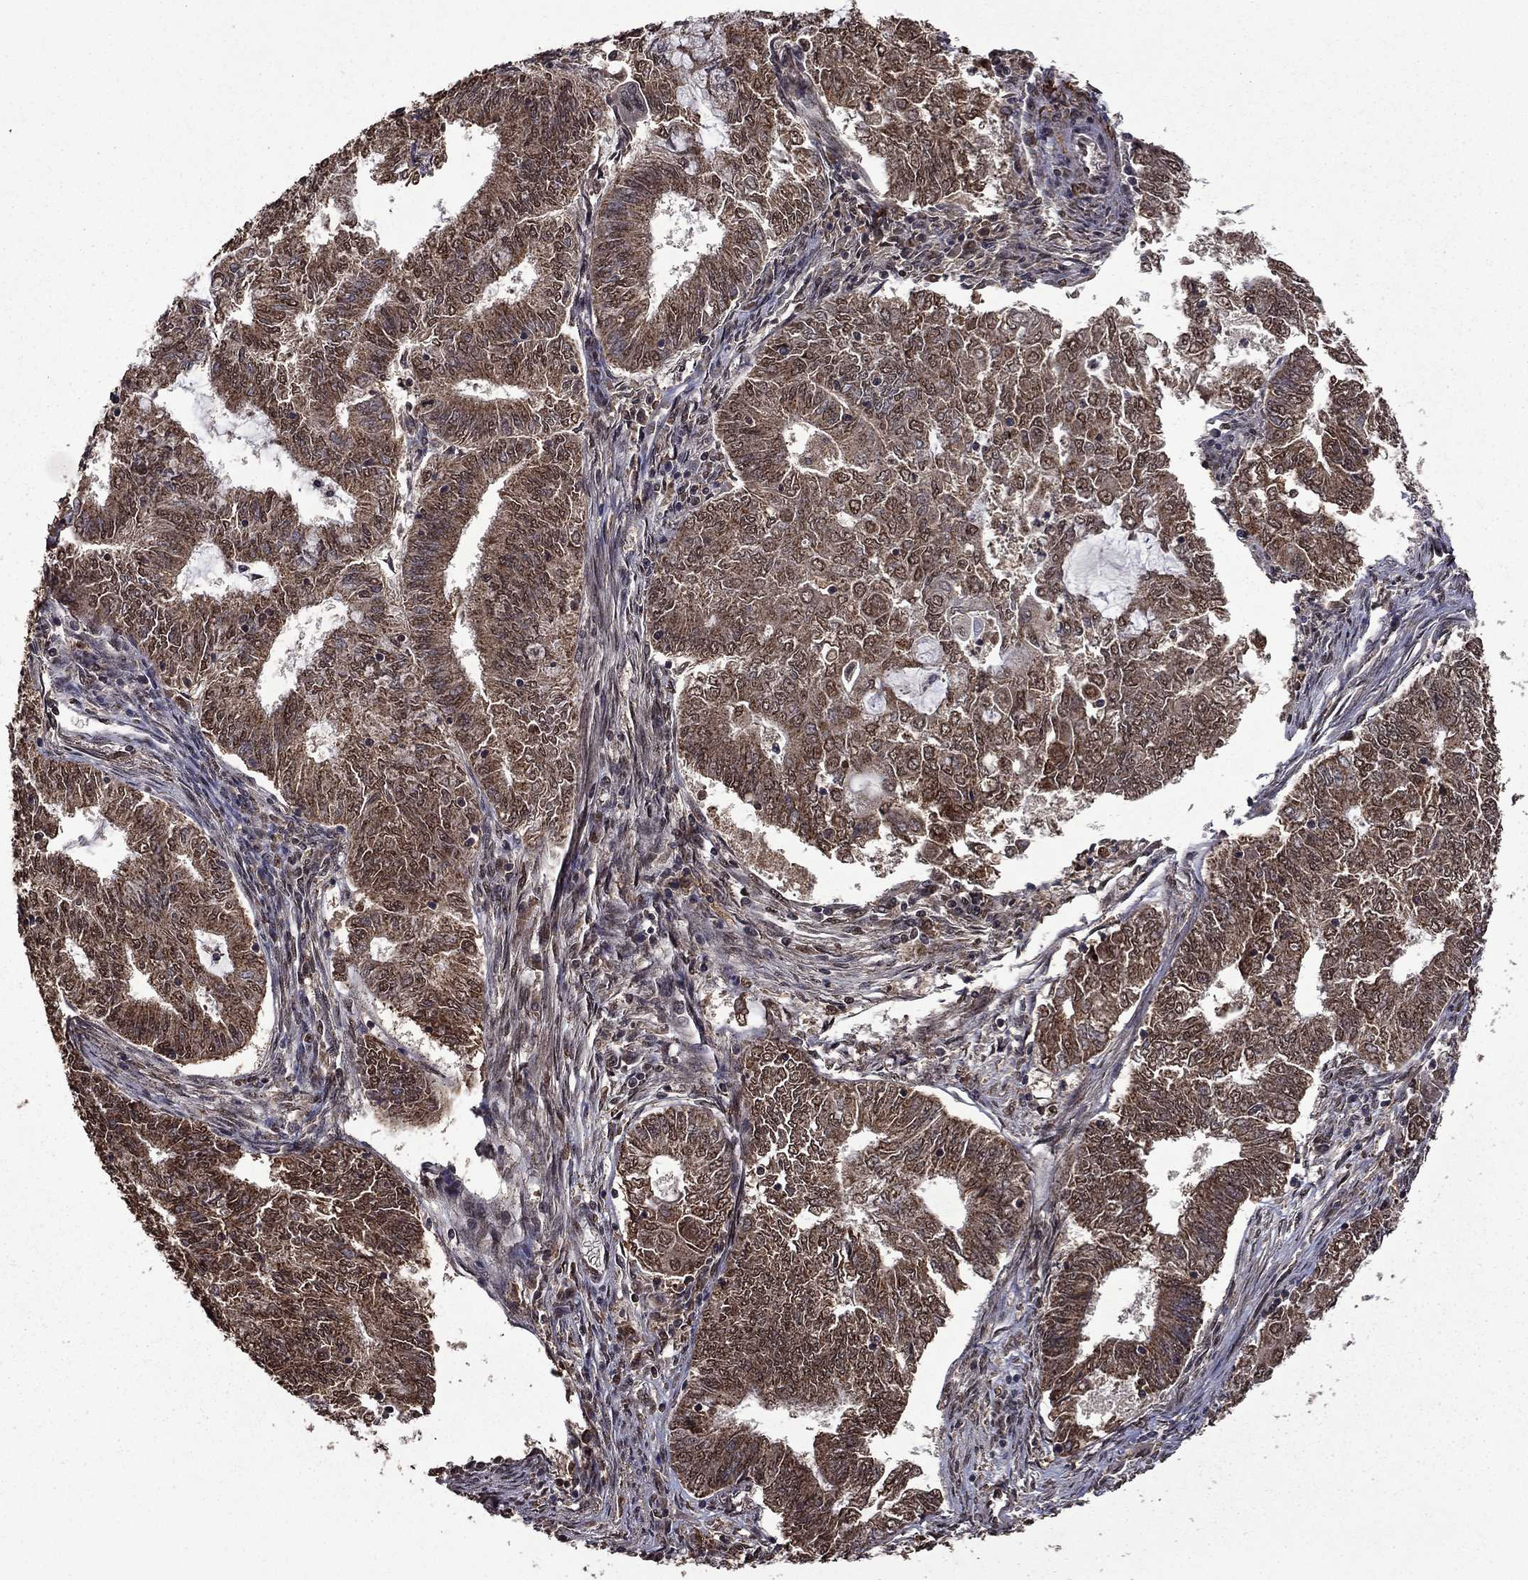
{"staining": {"intensity": "moderate", "quantity": ">75%", "location": "cytoplasmic/membranous,nuclear"}, "tissue": "endometrial cancer", "cell_type": "Tumor cells", "image_type": "cancer", "snomed": [{"axis": "morphology", "description": "Adenocarcinoma, NOS"}, {"axis": "topography", "description": "Endometrium"}], "caption": "The immunohistochemical stain highlights moderate cytoplasmic/membranous and nuclear expression in tumor cells of adenocarcinoma (endometrial) tissue.", "gene": "ITM2B", "patient": {"sex": "female", "age": 62}}